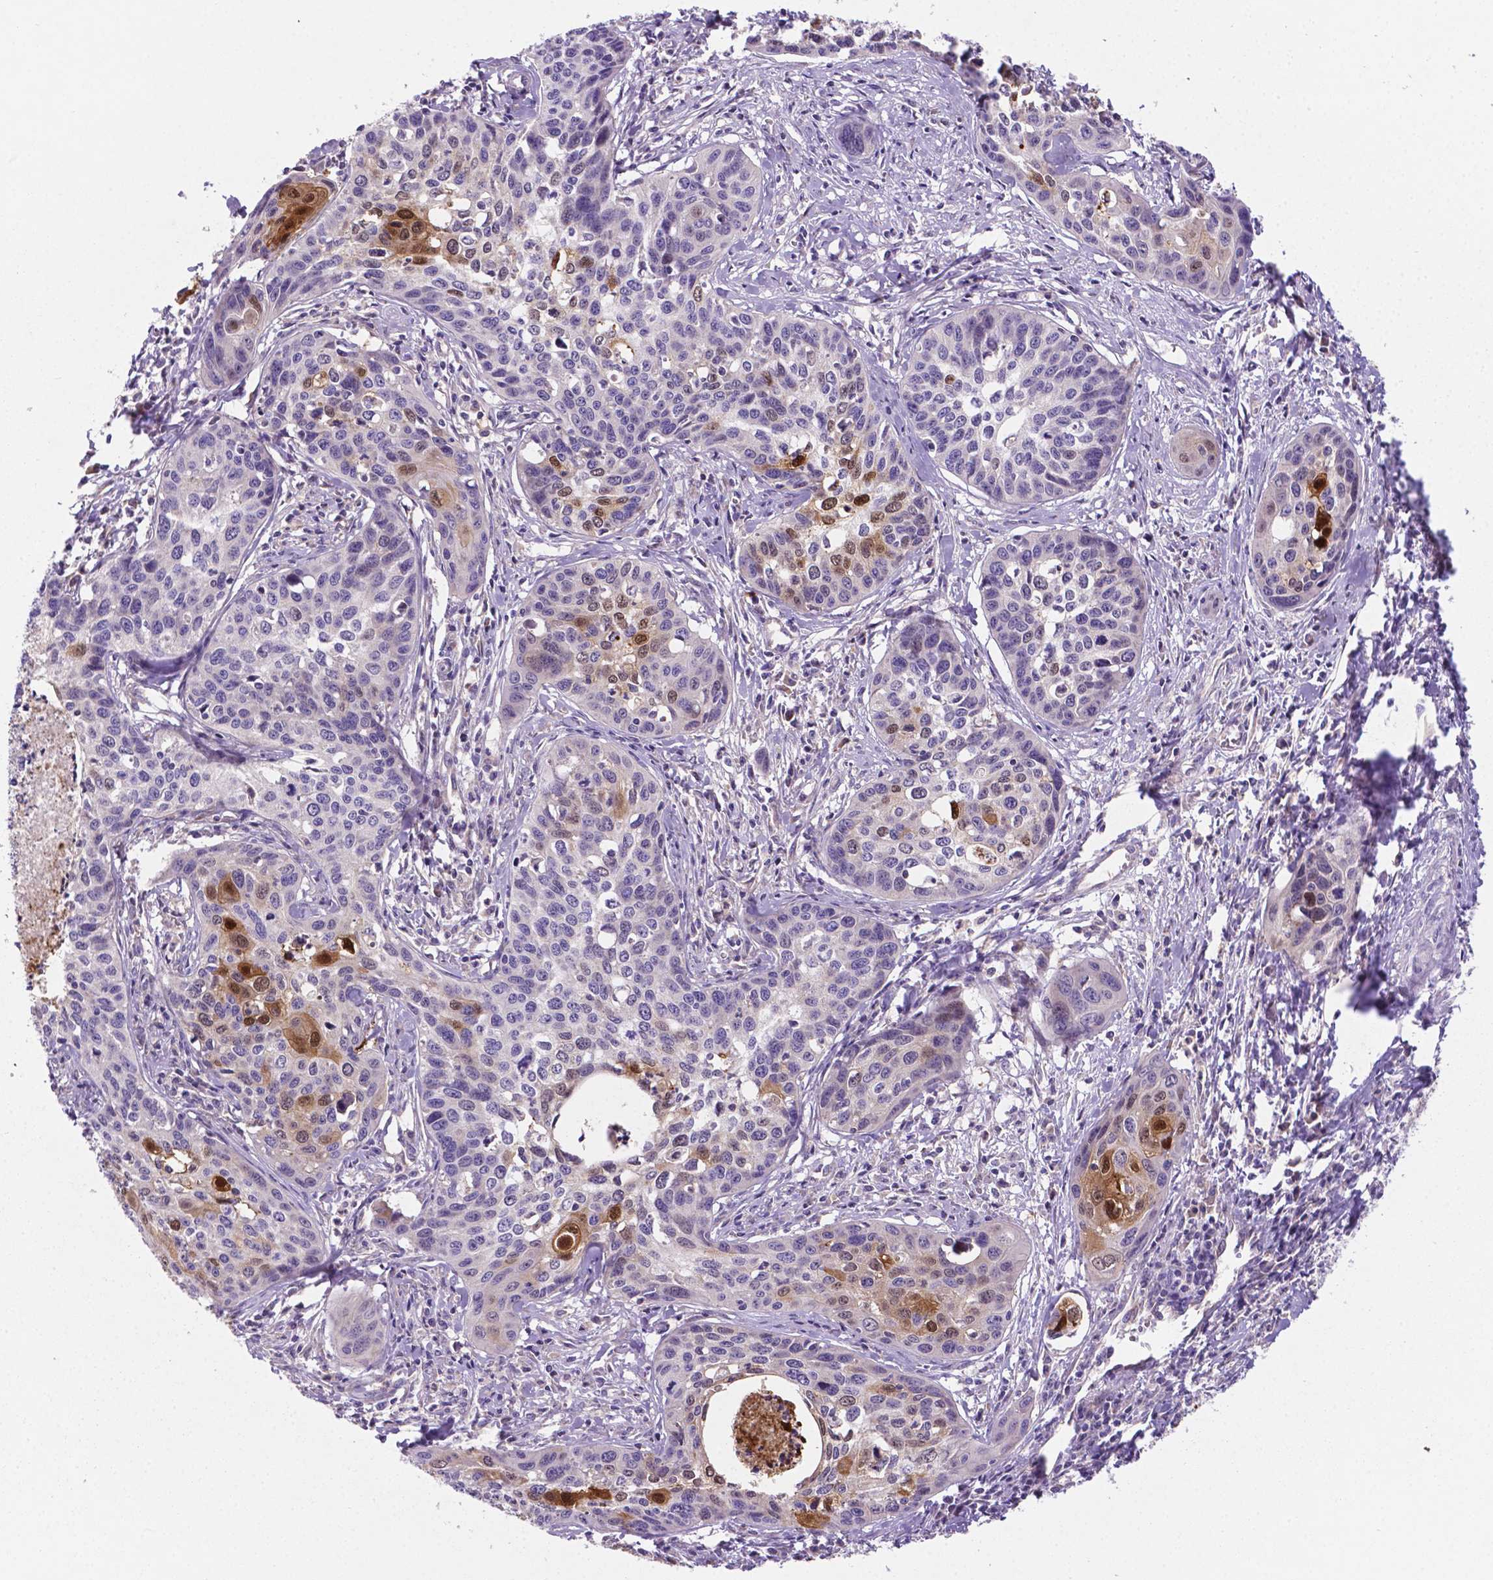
{"staining": {"intensity": "negative", "quantity": "none", "location": "none"}, "tissue": "cervical cancer", "cell_type": "Tumor cells", "image_type": "cancer", "snomed": [{"axis": "morphology", "description": "Squamous cell carcinoma, NOS"}, {"axis": "topography", "description": "Cervix"}], "caption": "An immunohistochemistry (IHC) image of cervical cancer is shown. There is no staining in tumor cells of cervical cancer.", "gene": "TM4SF20", "patient": {"sex": "female", "age": 31}}